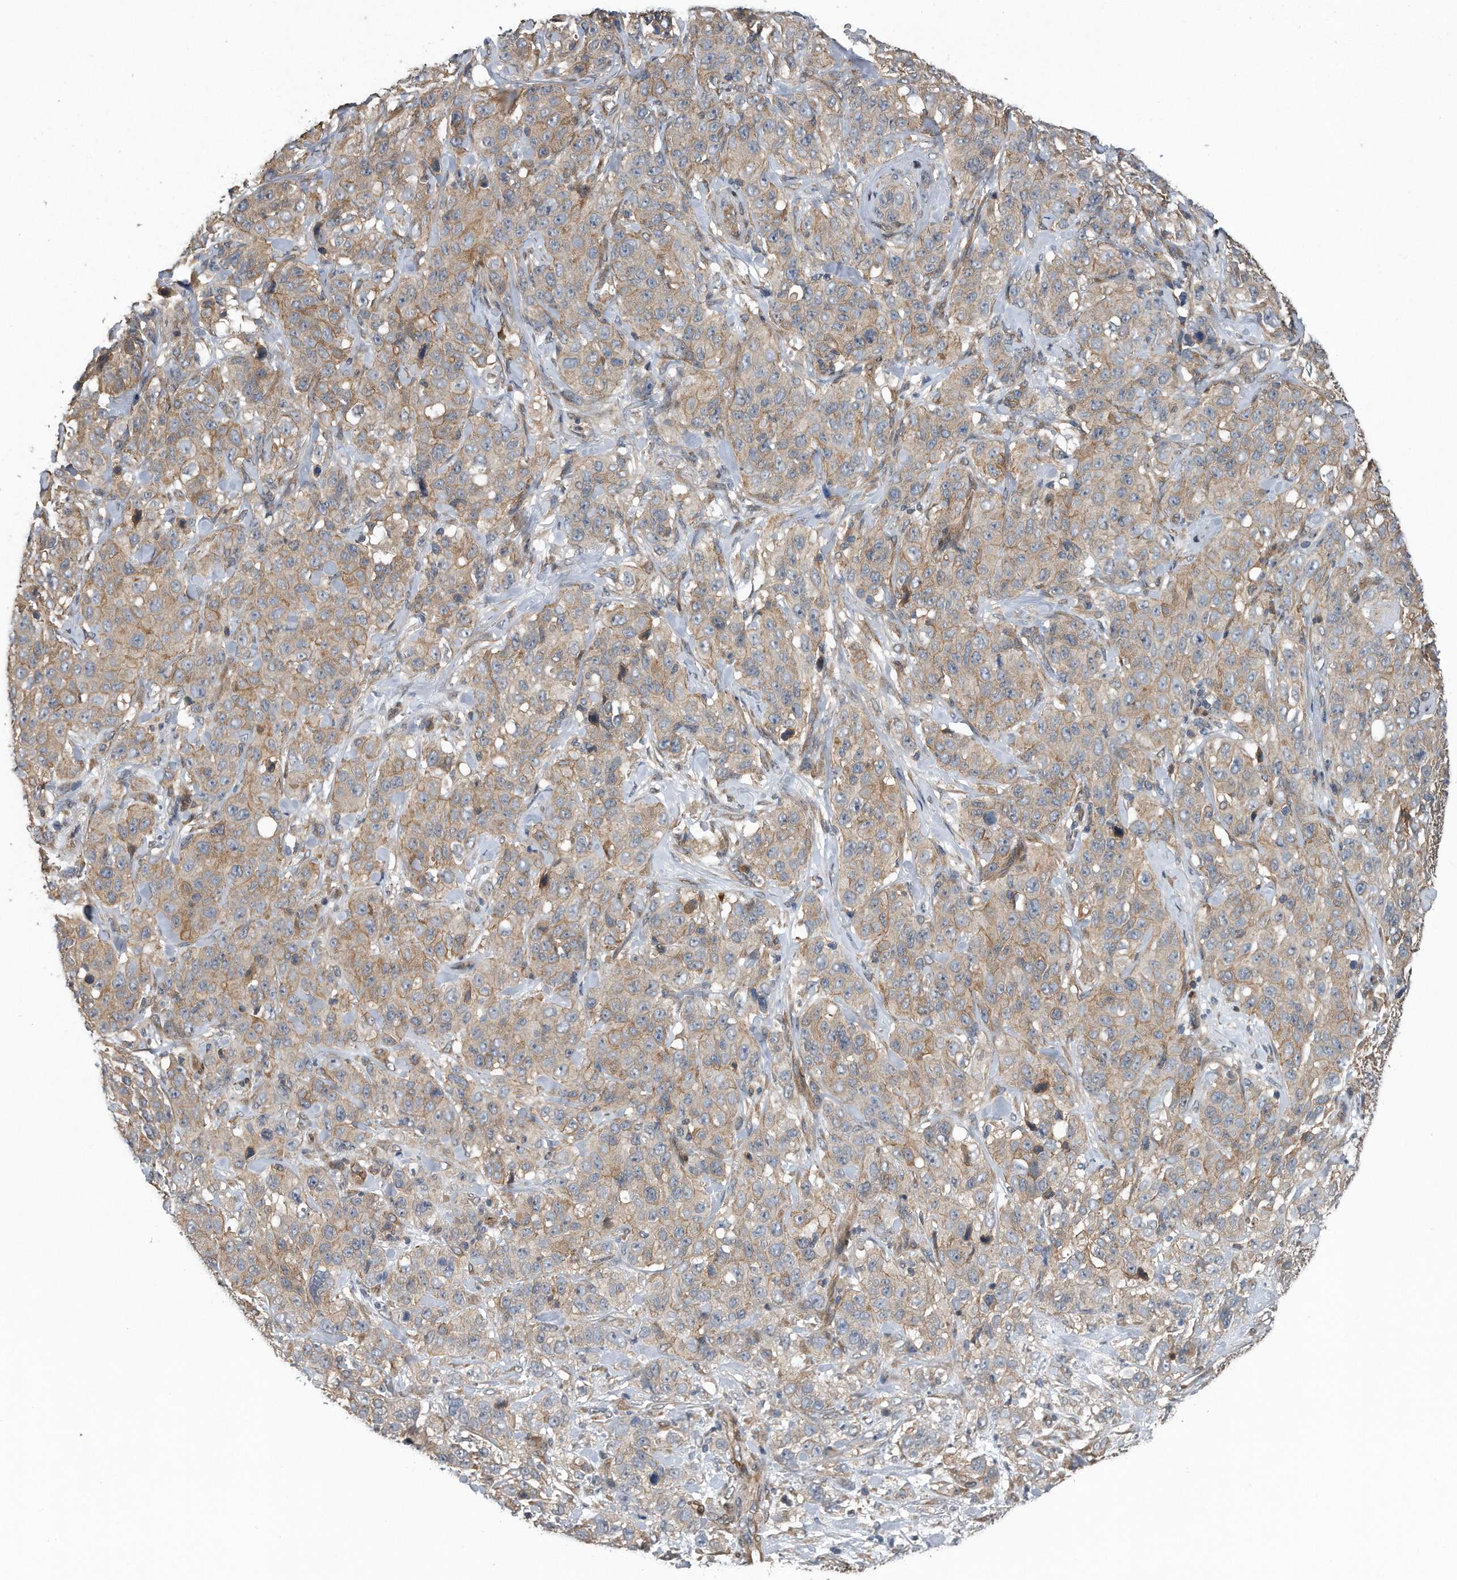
{"staining": {"intensity": "weak", "quantity": ">75%", "location": "cytoplasmic/membranous"}, "tissue": "stomach cancer", "cell_type": "Tumor cells", "image_type": "cancer", "snomed": [{"axis": "morphology", "description": "Adenocarcinoma, NOS"}, {"axis": "topography", "description": "Stomach"}], "caption": "A high-resolution histopathology image shows immunohistochemistry staining of adenocarcinoma (stomach), which shows weak cytoplasmic/membranous positivity in about >75% of tumor cells.", "gene": "ZNF79", "patient": {"sex": "male", "age": 48}}